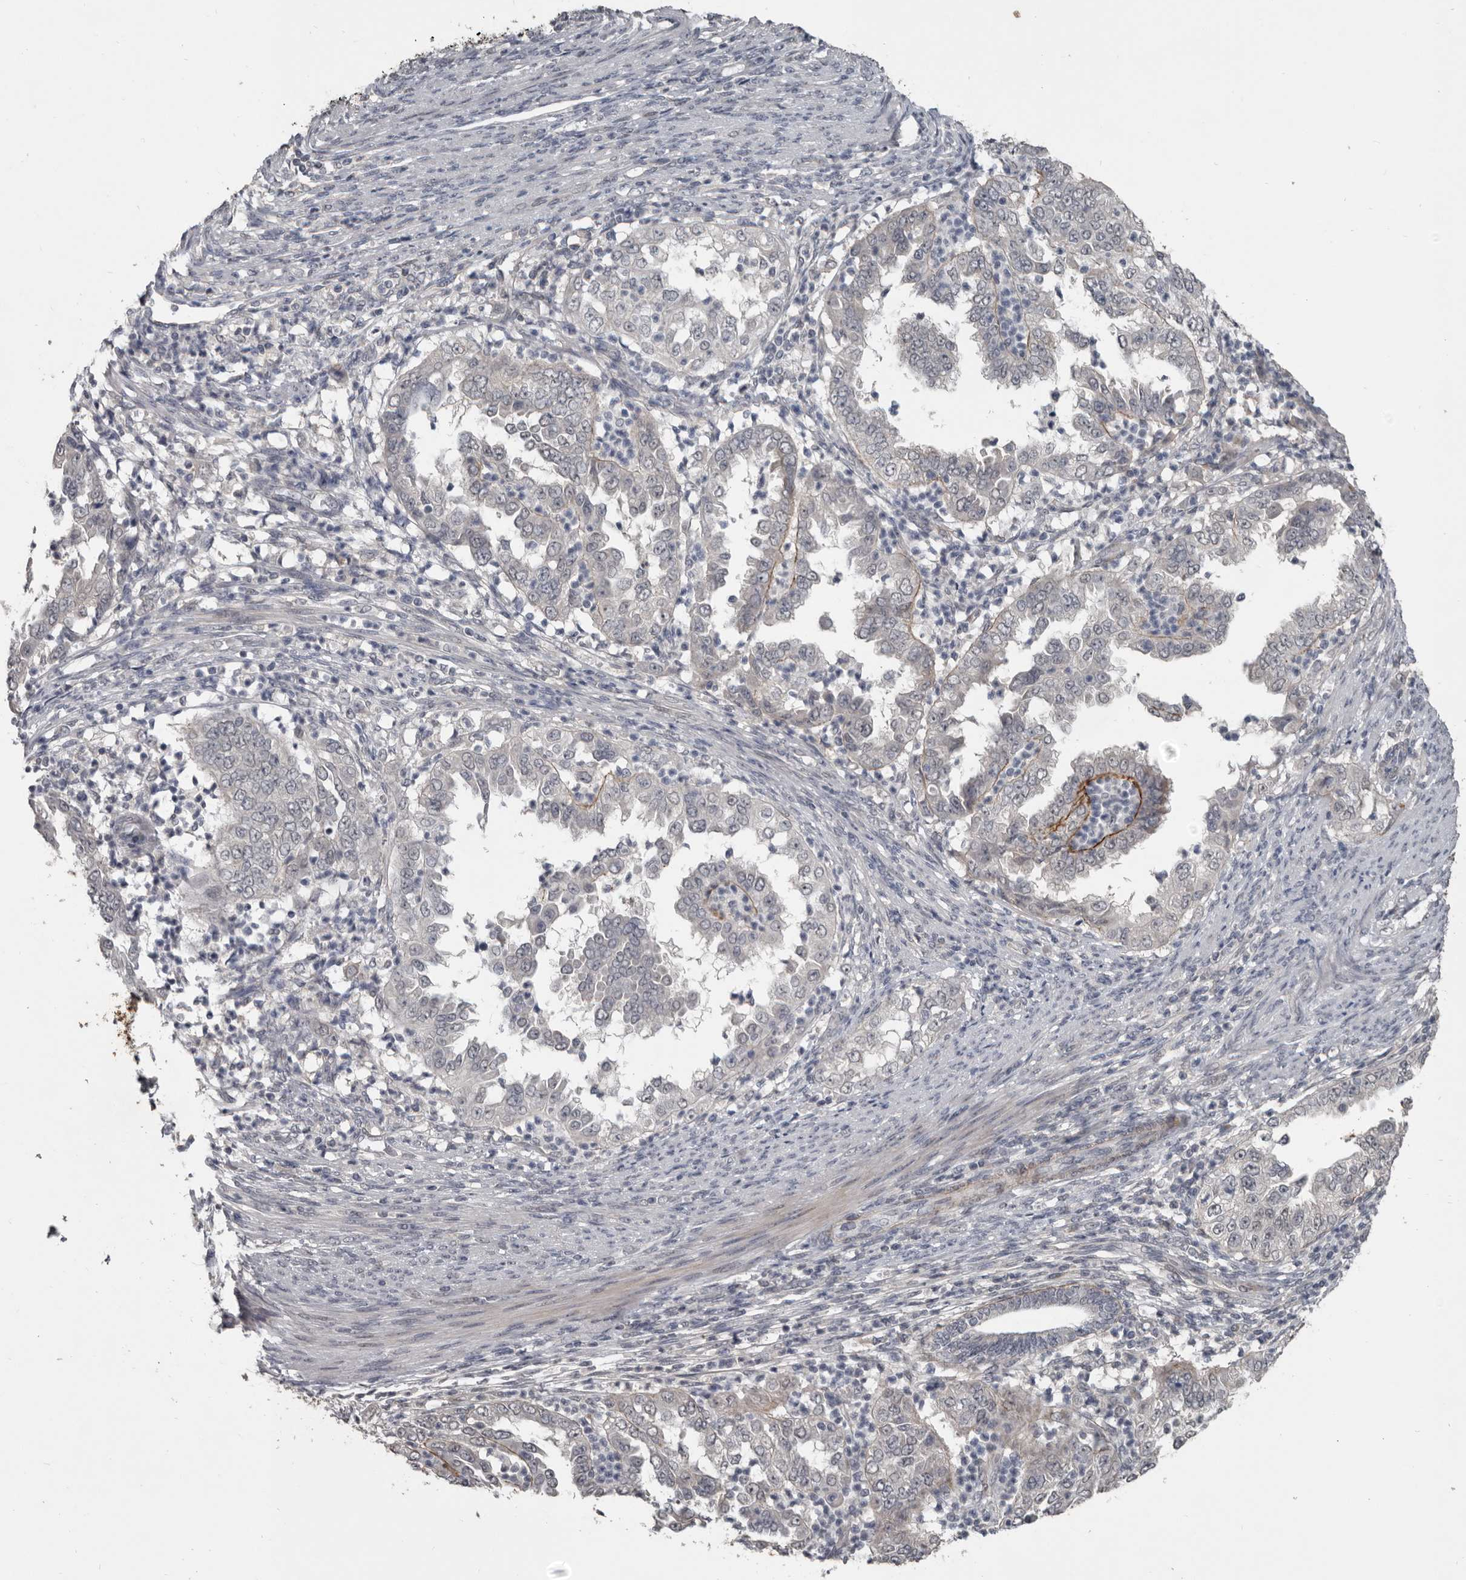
{"staining": {"intensity": "negative", "quantity": "none", "location": "none"}, "tissue": "endometrial cancer", "cell_type": "Tumor cells", "image_type": "cancer", "snomed": [{"axis": "morphology", "description": "Adenocarcinoma, NOS"}, {"axis": "topography", "description": "Endometrium"}], "caption": "IHC photomicrograph of neoplastic tissue: human endometrial cancer (adenocarcinoma) stained with DAB (3,3'-diaminobenzidine) reveals no significant protein staining in tumor cells. The staining is performed using DAB (3,3'-diaminobenzidine) brown chromogen with nuclei counter-stained in using hematoxylin.", "gene": "C1orf216", "patient": {"sex": "female", "age": 85}}